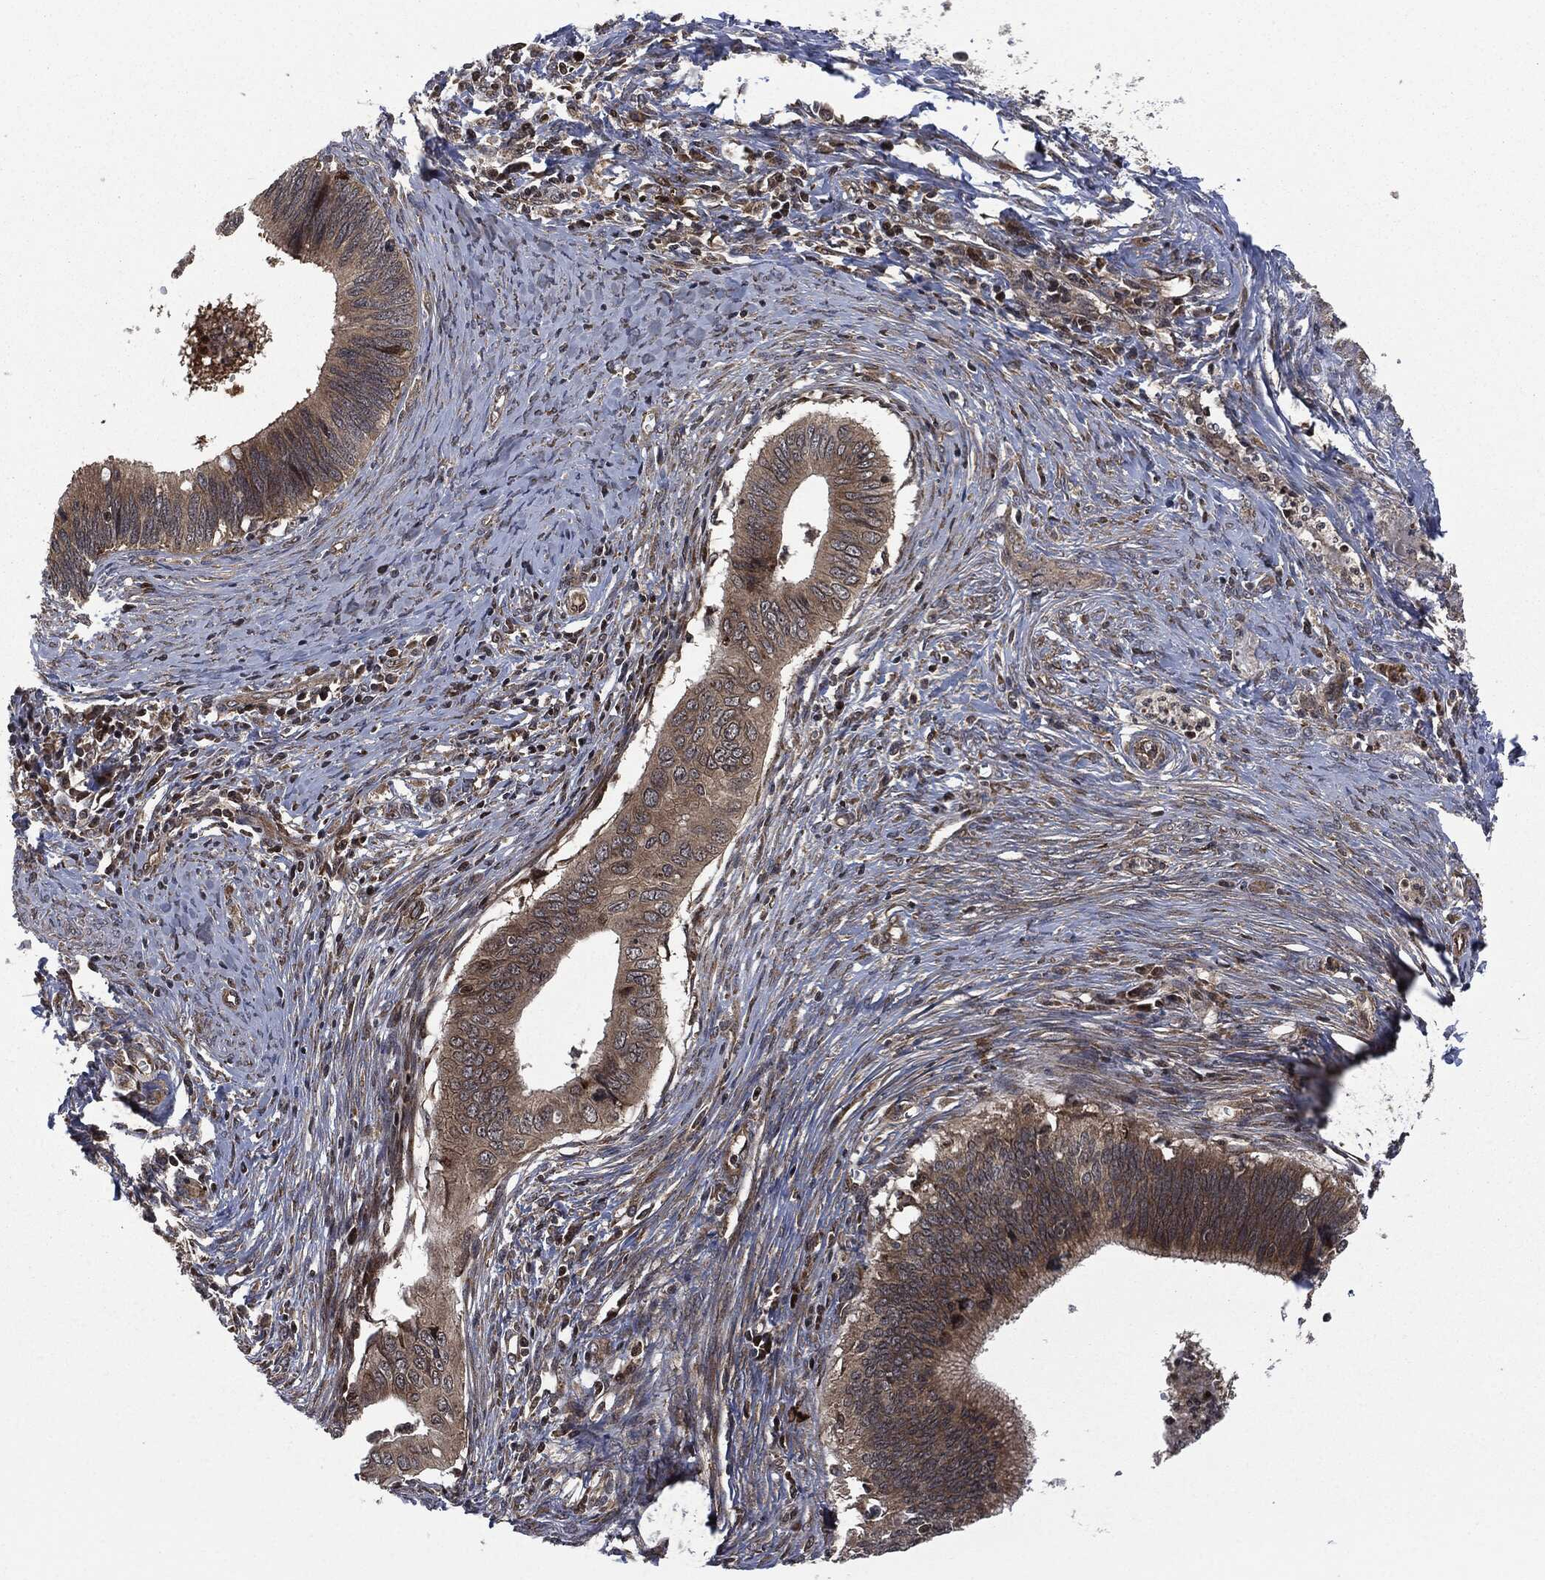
{"staining": {"intensity": "strong", "quantity": "25%-75%", "location": "cytoplasmic/membranous"}, "tissue": "cervical cancer", "cell_type": "Tumor cells", "image_type": "cancer", "snomed": [{"axis": "morphology", "description": "Adenocarcinoma, NOS"}, {"axis": "topography", "description": "Cervix"}], "caption": "Strong cytoplasmic/membranous staining for a protein is seen in approximately 25%-75% of tumor cells of cervical cancer (adenocarcinoma) using immunohistochemistry.", "gene": "HRAS", "patient": {"sex": "female", "age": 42}}